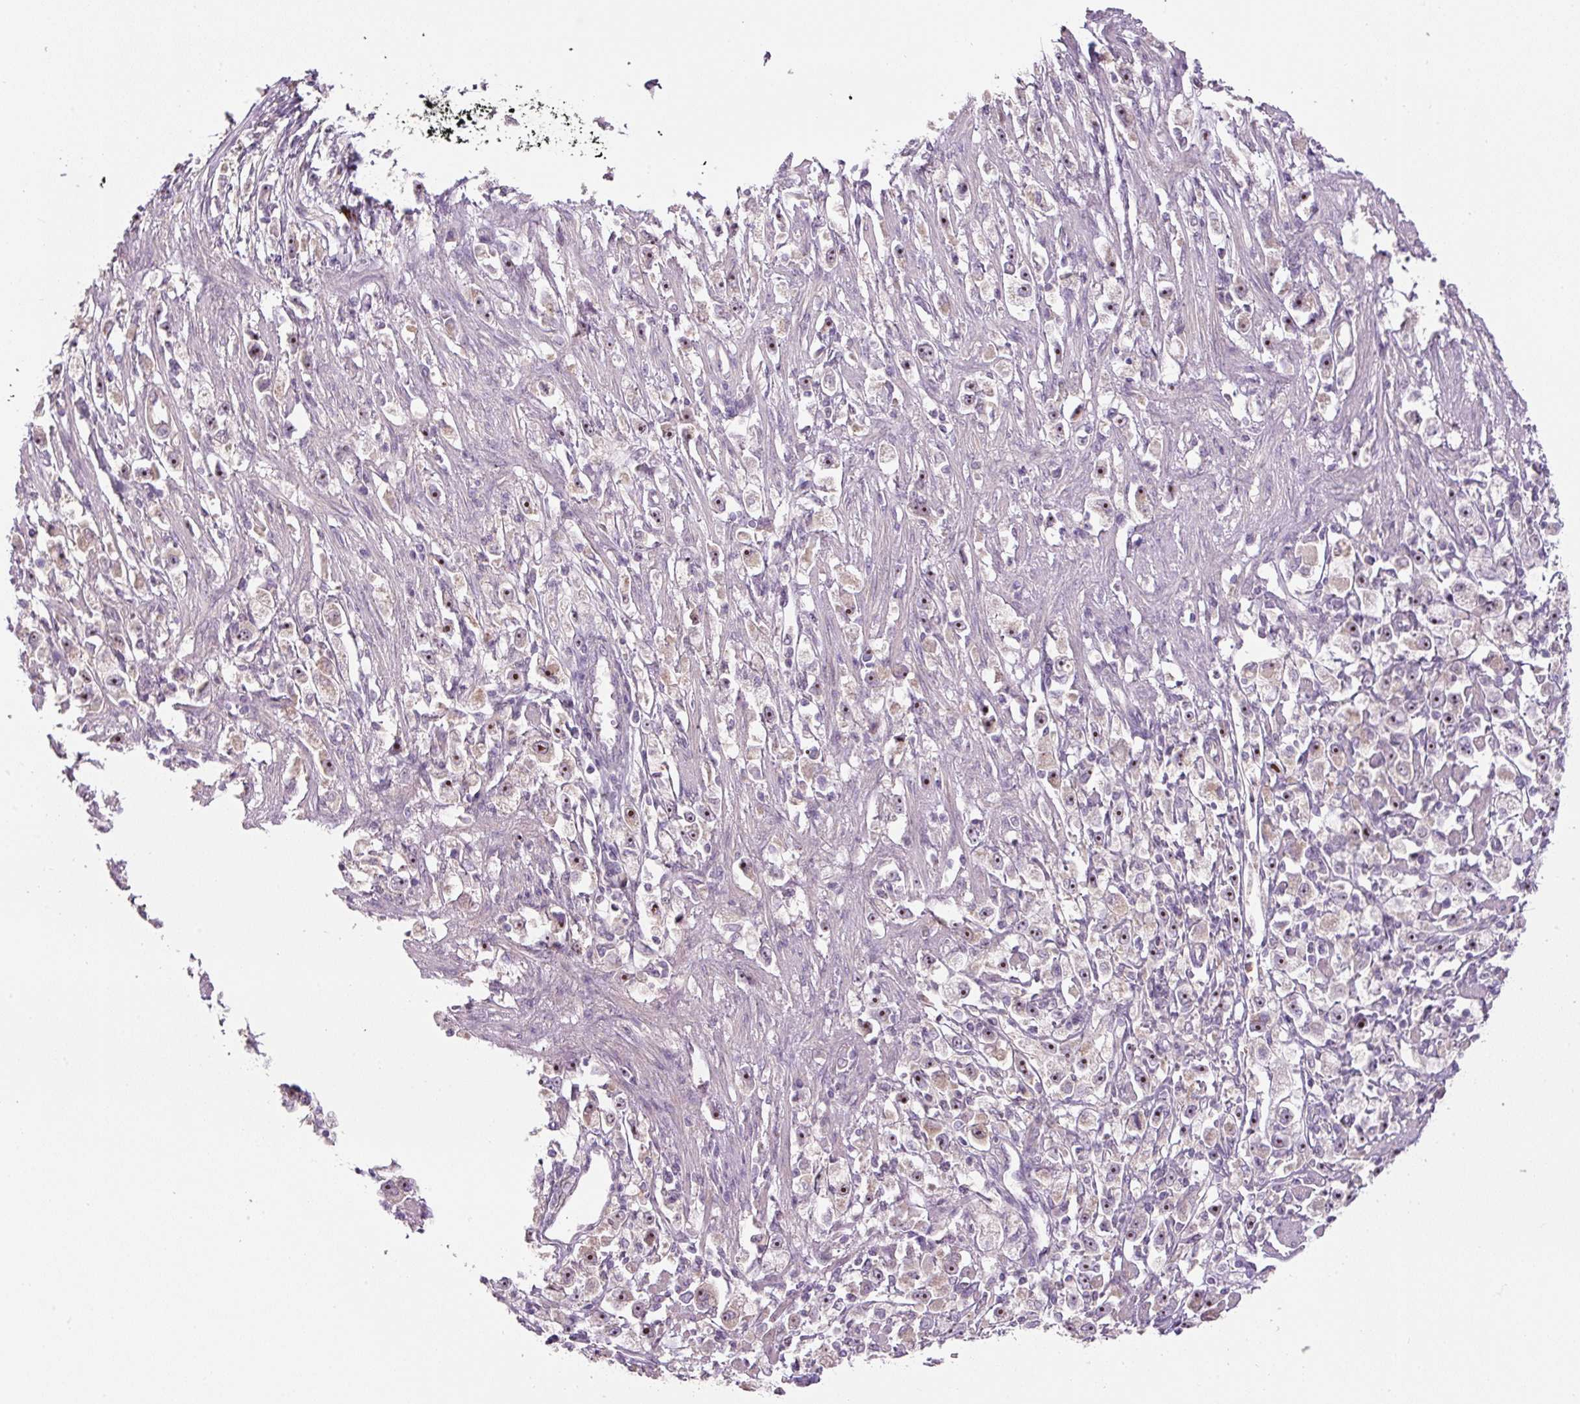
{"staining": {"intensity": "moderate", "quantity": "25%-75%", "location": "nuclear"}, "tissue": "stomach cancer", "cell_type": "Tumor cells", "image_type": "cancer", "snomed": [{"axis": "morphology", "description": "Adenocarcinoma, NOS"}, {"axis": "topography", "description": "Stomach"}], "caption": "The micrograph displays a brown stain indicating the presence of a protein in the nuclear of tumor cells in stomach cancer.", "gene": "TMEM151B", "patient": {"sex": "female", "age": 59}}